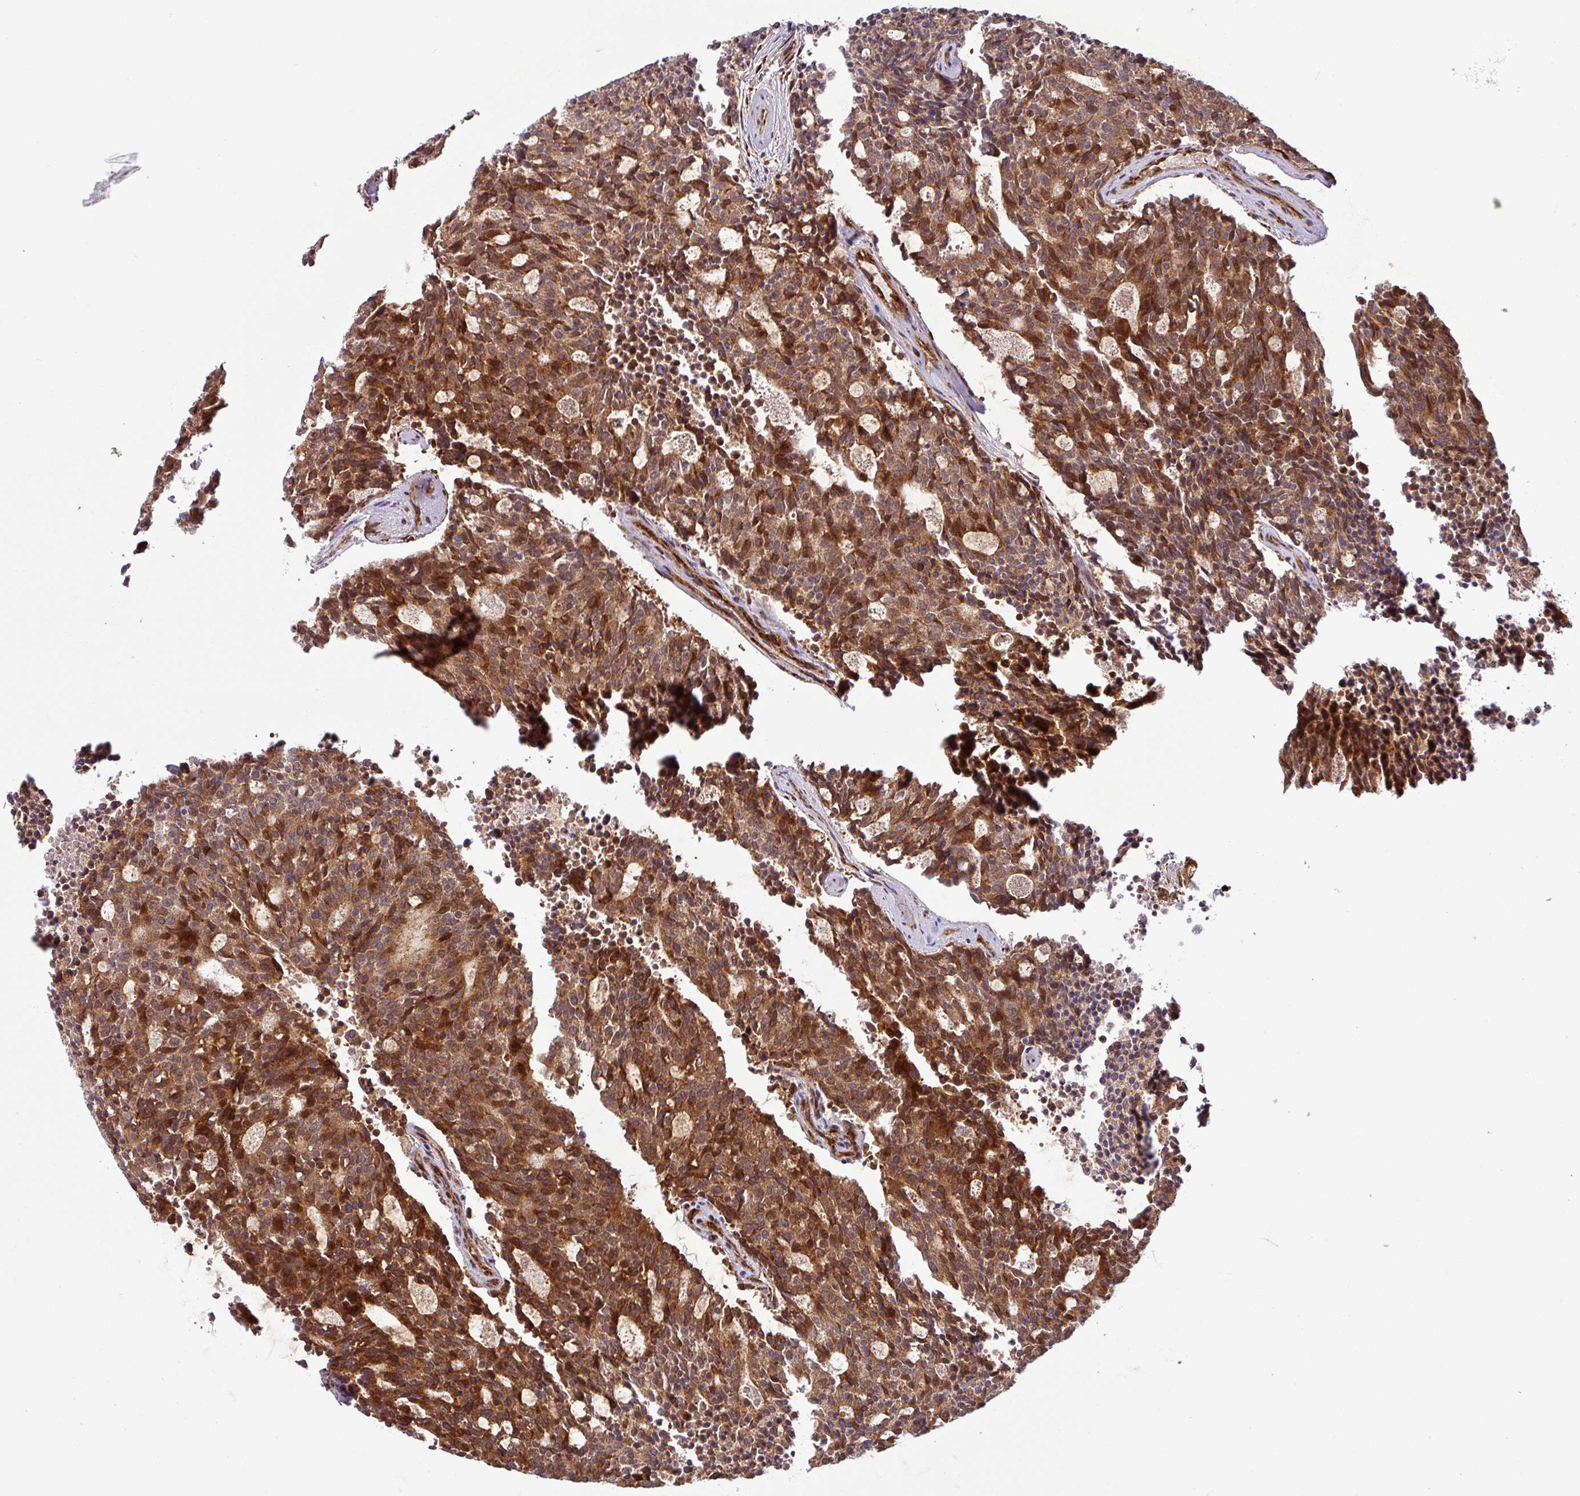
{"staining": {"intensity": "strong", "quantity": ">75%", "location": "cytoplasmic/membranous"}, "tissue": "carcinoid", "cell_type": "Tumor cells", "image_type": "cancer", "snomed": [{"axis": "morphology", "description": "Carcinoid, malignant, NOS"}, {"axis": "topography", "description": "Pancreas"}], "caption": "Protein staining displays strong cytoplasmic/membranous expression in approximately >75% of tumor cells in carcinoid (malignant). (DAB (3,3'-diaminobenzidine) IHC, brown staining for protein, blue staining for nuclei).", "gene": "ART1", "patient": {"sex": "female", "age": 54}}